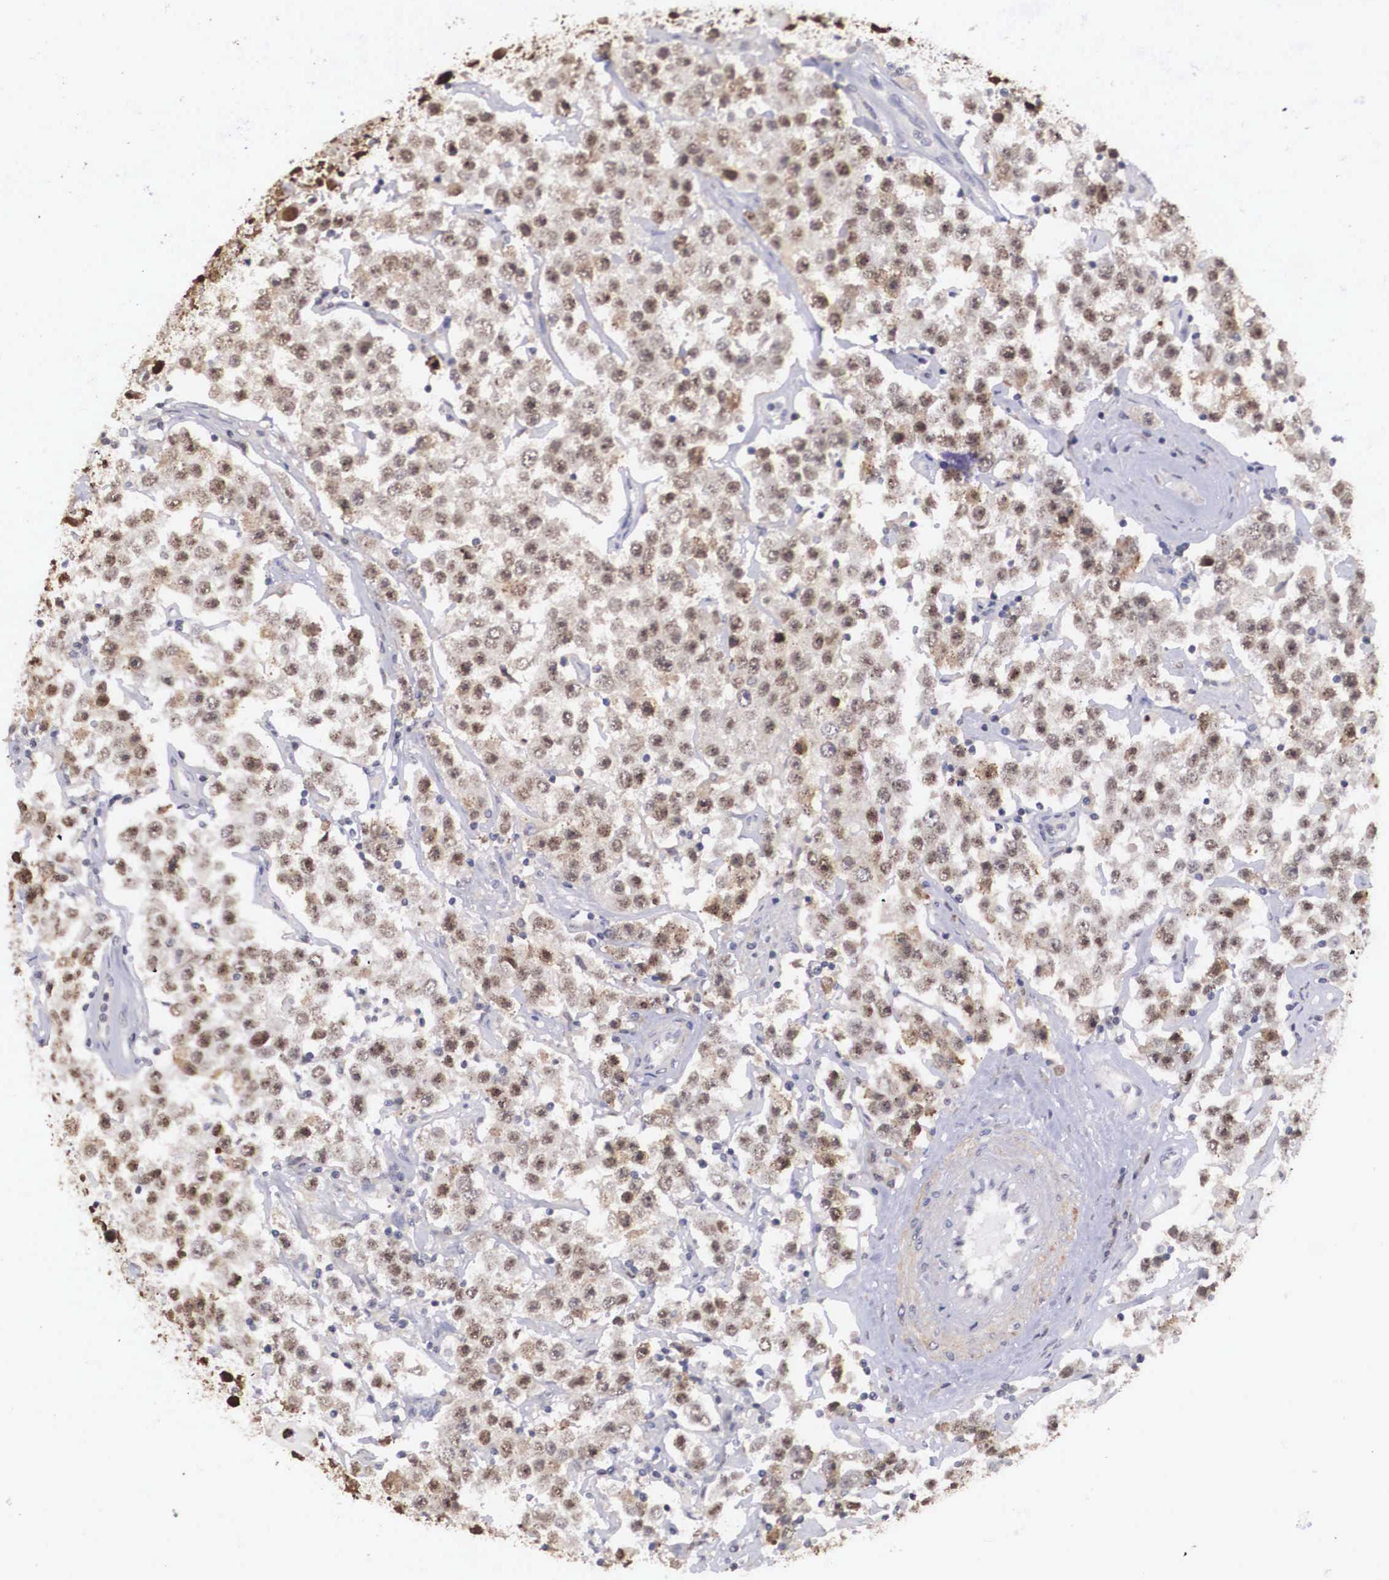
{"staining": {"intensity": "moderate", "quantity": ">75%", "location": "nuclear"}, "tissue": "testis cancer", "cell_type": "Tumor cells", "image_type": "cancer", "snomed": [{"axis": "morphology", "description": "Seminoma, NOS"}, {"axis": "topography", "description": "Testis"}], "caption": "The image demonstrates a brown stain indicating the presence of a protein in the nuclear of tumor cells in testis cancer. The staining was performed using DAB, with brown indicating positive protein expression. Nuclei are stained blue with hematoxylin.", "gene": "ZNF275", "patient": {"sex": "male", "age": 52}}